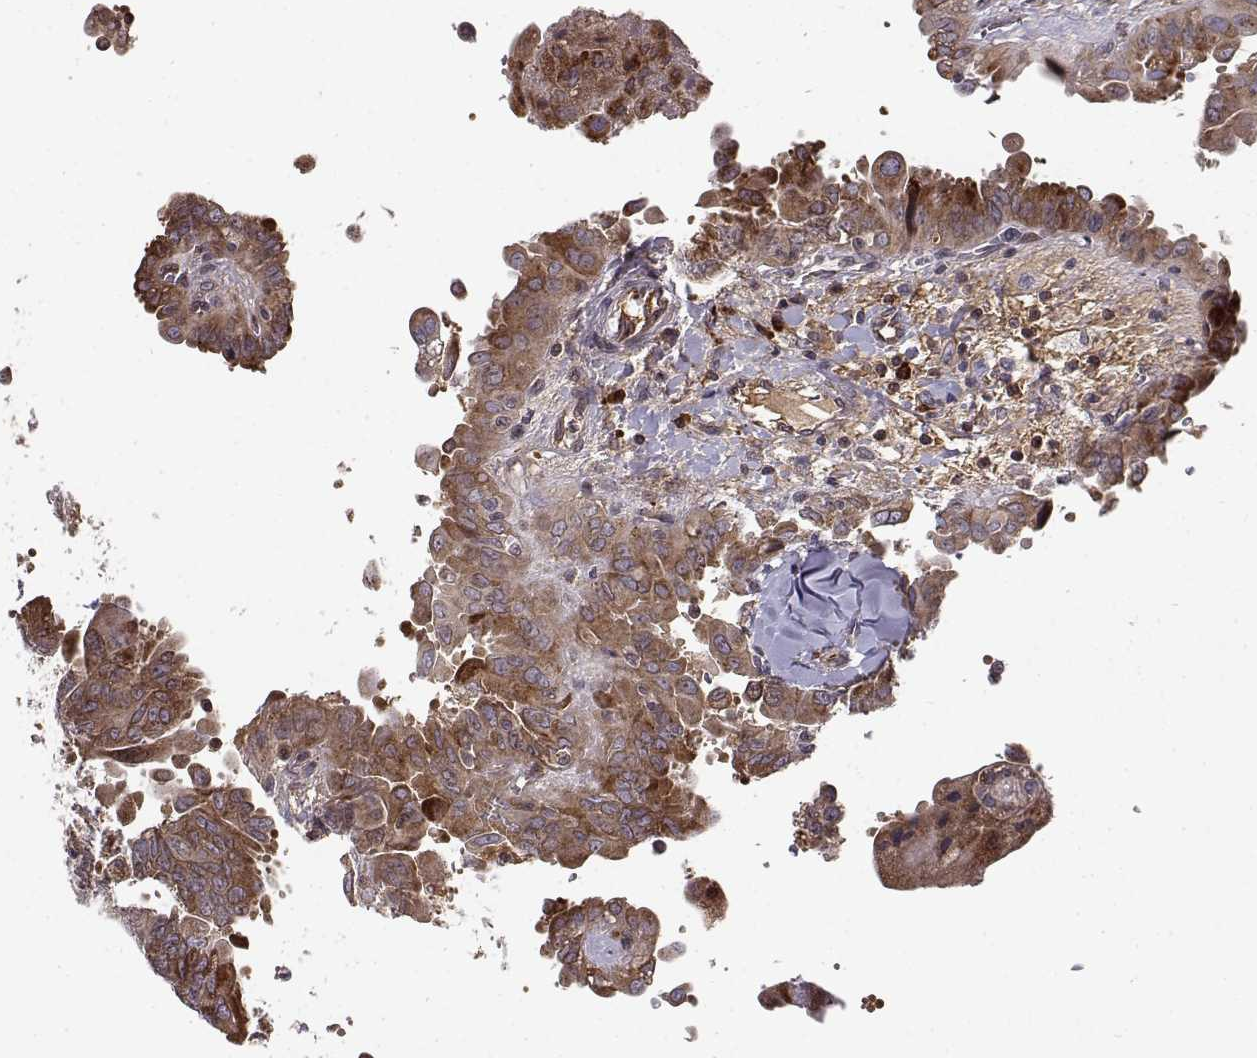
{"staining": {"intensity": "strong", "quantity": ">75%", "location": "cytoplasmic/membranous"}, "tissue": "thyroid cancer", "cell_type": "Tumor cells", "image_type": "cancer", "snomed": [{"axis": "morphology", "description": "Papillary adenocarcinoma, NOS"}, {"axis": "topography", "description": "Thyroid gland"}], "caption": "This image reveals immunohistochemistry staining of thyroid cancer, with high strong cytoplasmic/membranous expression in approximately >75% of tumor cells.", "gene": "RPL31", "patient": {"sex": "female", "age": 37}}